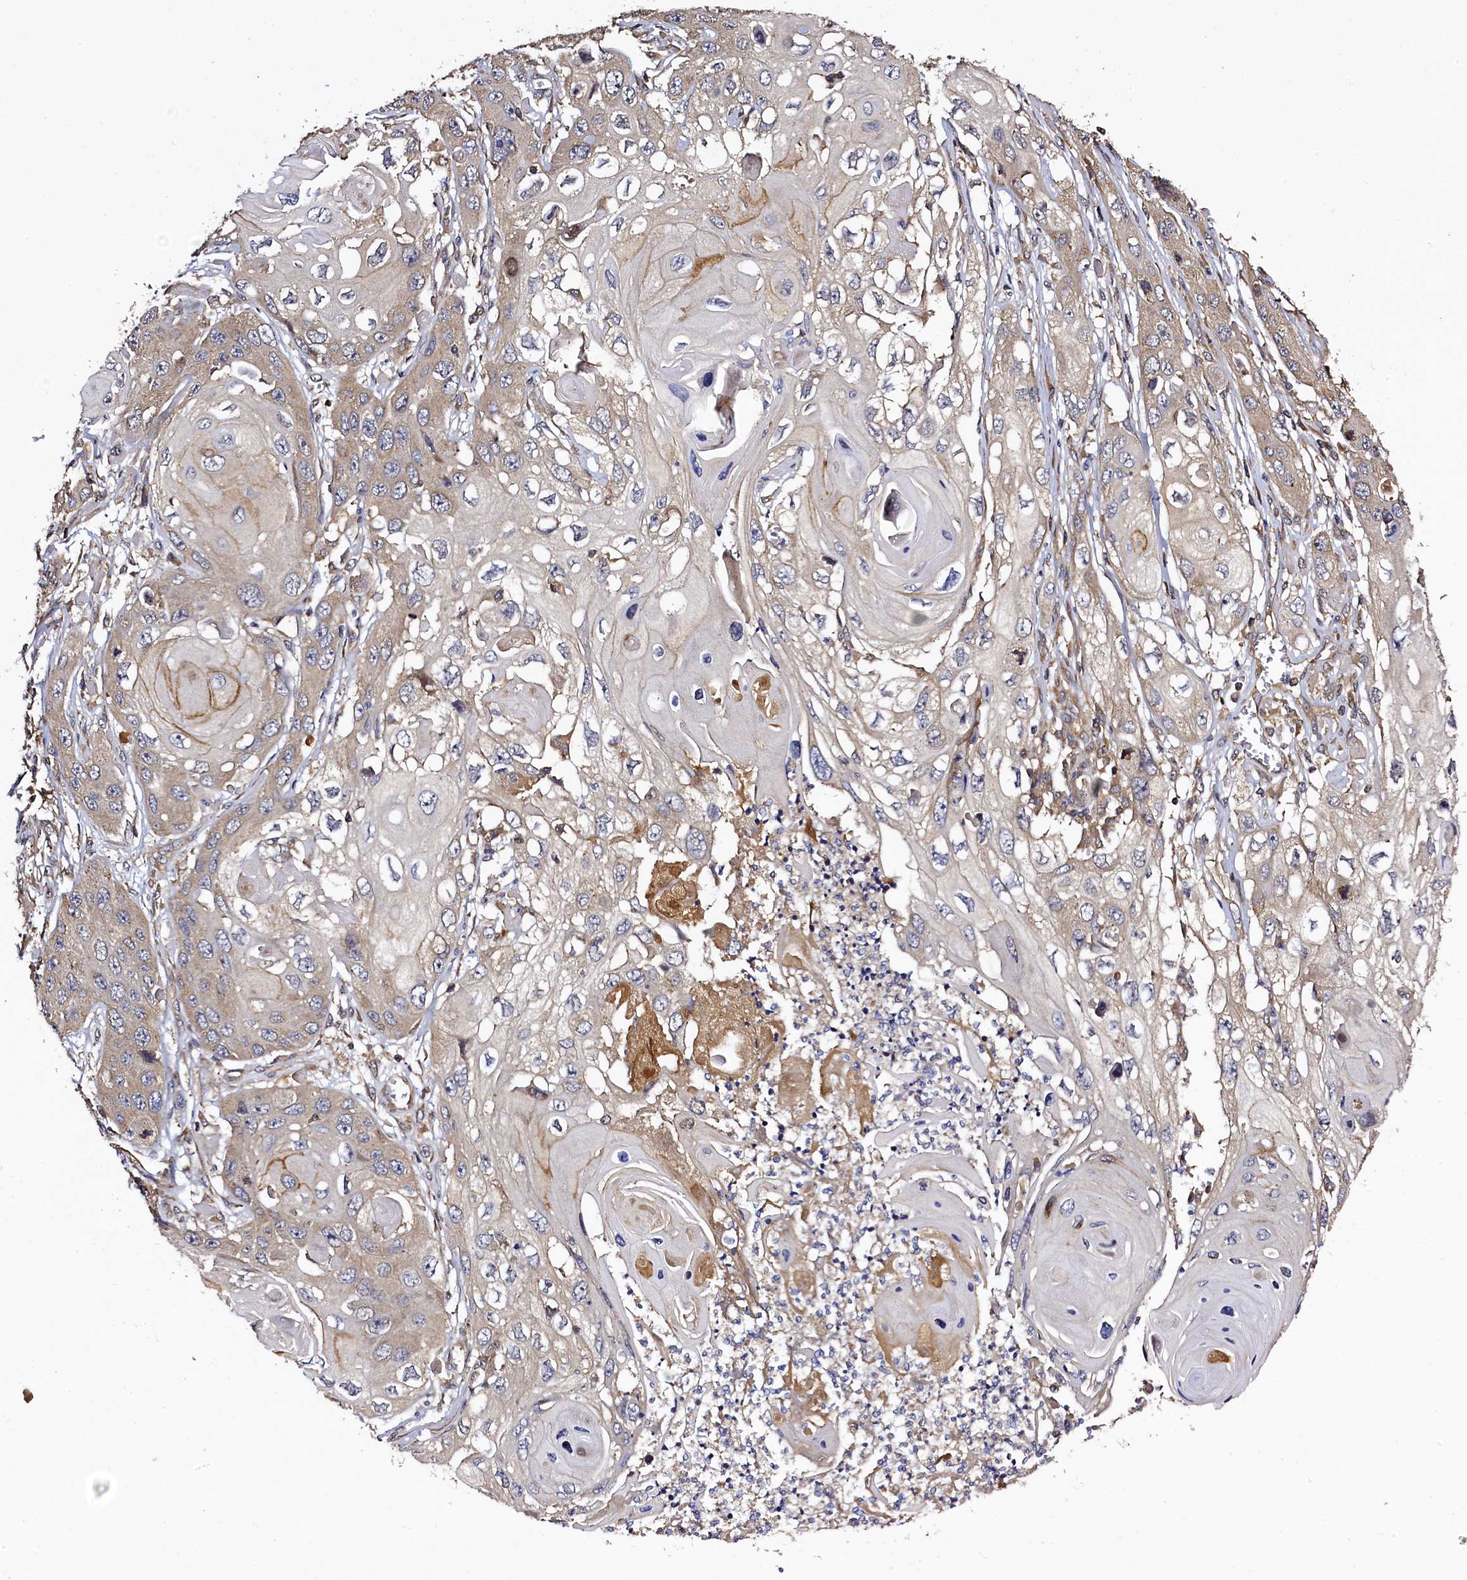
{"staining": {"intensity": "weak", "quantity": "<25%", "location": "cytoplasmic/membranous"}, "tissue": "skin cancer", "cell_type": "Tumor cells", "image_type": "cancer", "snomed": [{"axis": "morphology", "description": "Squamous cell carcinoma, NOS"}, {"axis": "topography", "description": "Skin"}], "caption": "Immunohistochemical staining of squamous cell carcinoma (skin) exhibits no significant expression in tumor cells.", "gene": "KLC2", "patient": {"sex": "male", "age": 55}}